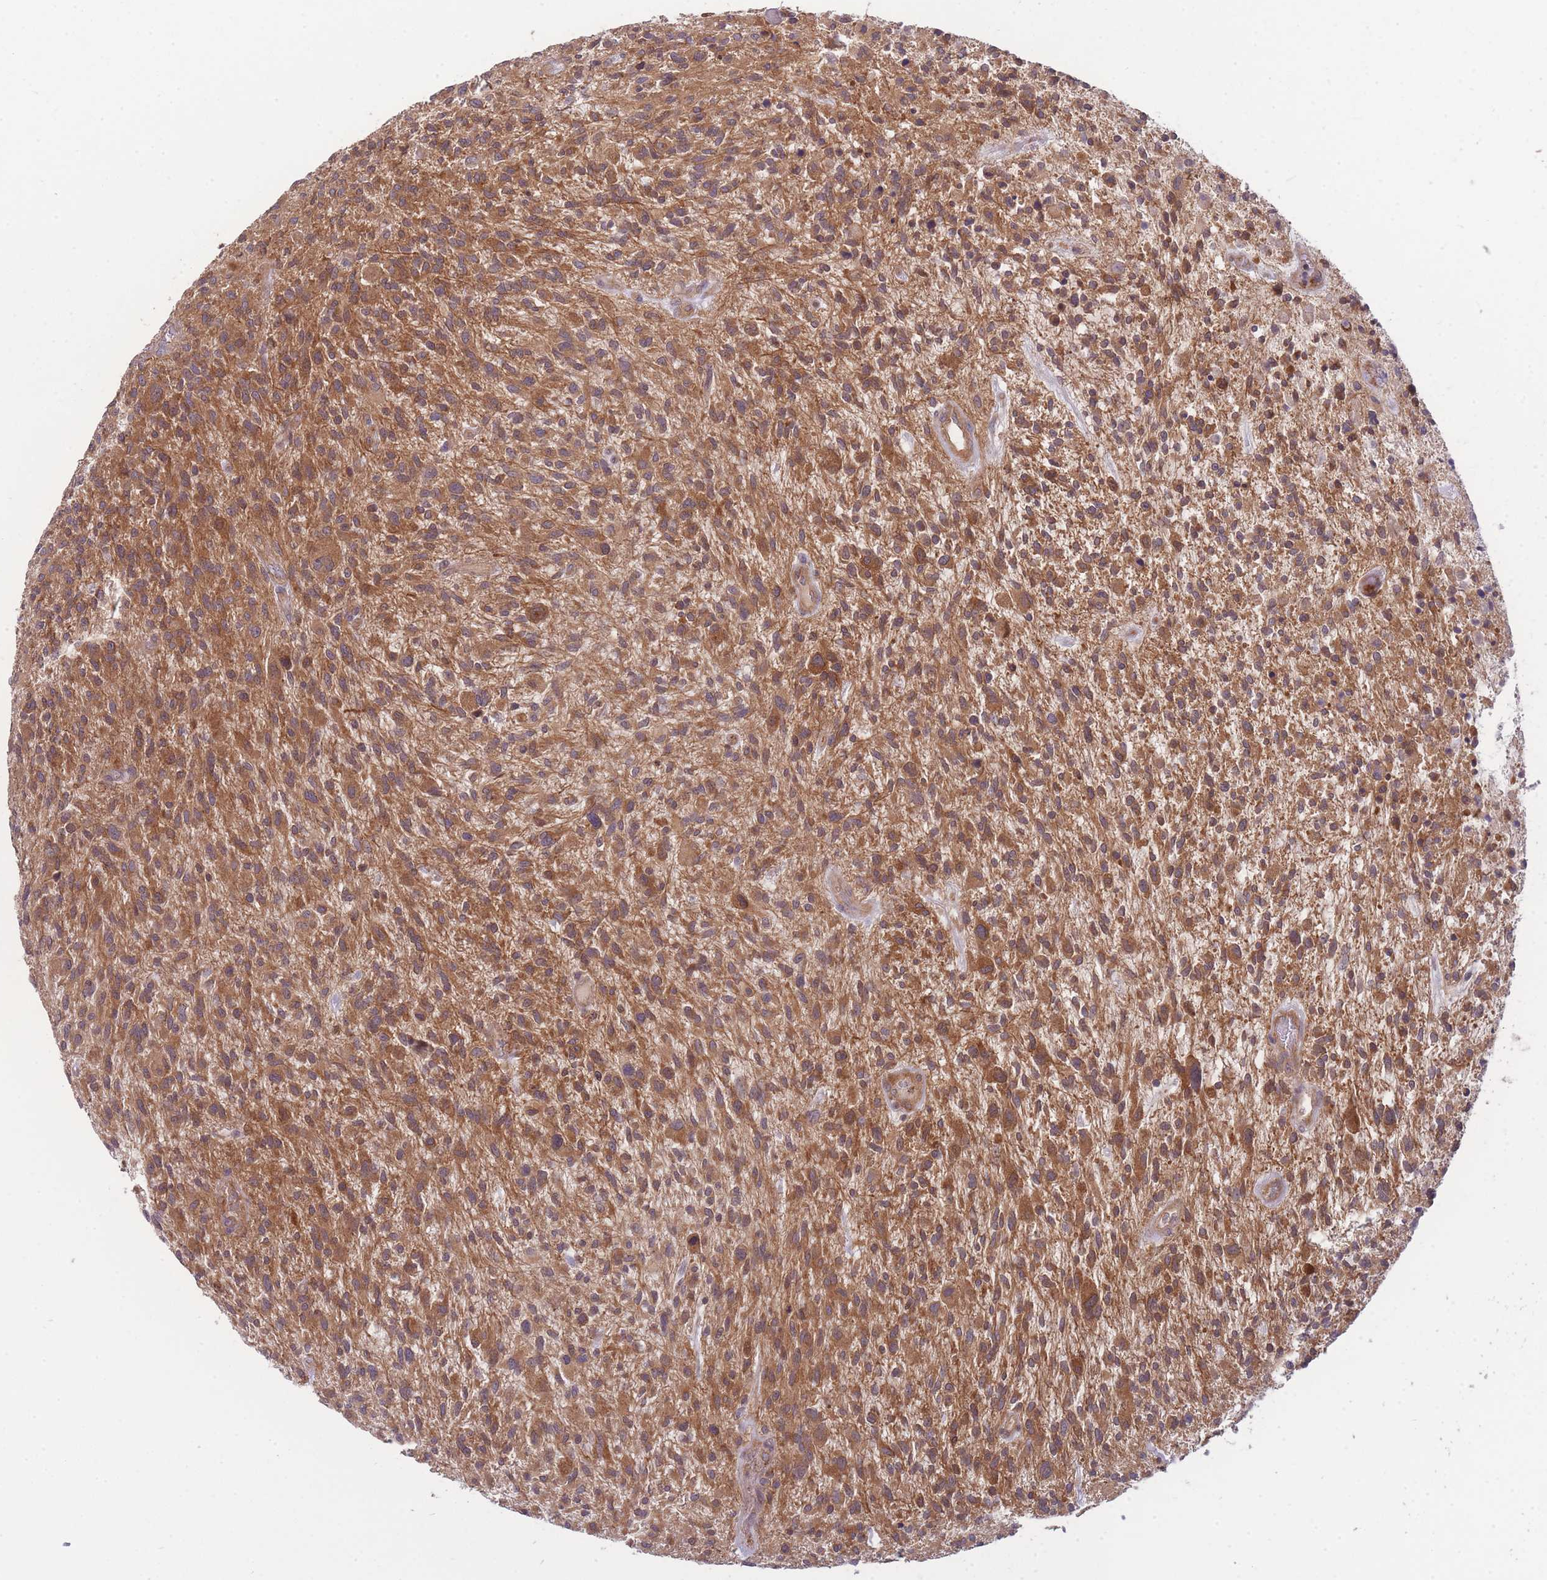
{"staining": {"intensity": "moderate", "quantity": ">75%", "location": "cytoplasmic/membranous"}, "tissue": "glioma", "cell_type": "Tumor cells", "image_type": "cancer", "snomed": [{"axis": "morphology", "description": "Glioma, malignant, High grade"}, {"axis": "topography", "description": "Brain"}], "caption": "Immunohistochemistry (IHC) photomicrograph of malignant high-grade glioma stained for a protein (brown), which shows medium levels of moderate cytoplasmic/membranous positivity in about >75% of tumor cells.", "gene": "PFDN6", "patient": {"sex": "male", "age": 47}}